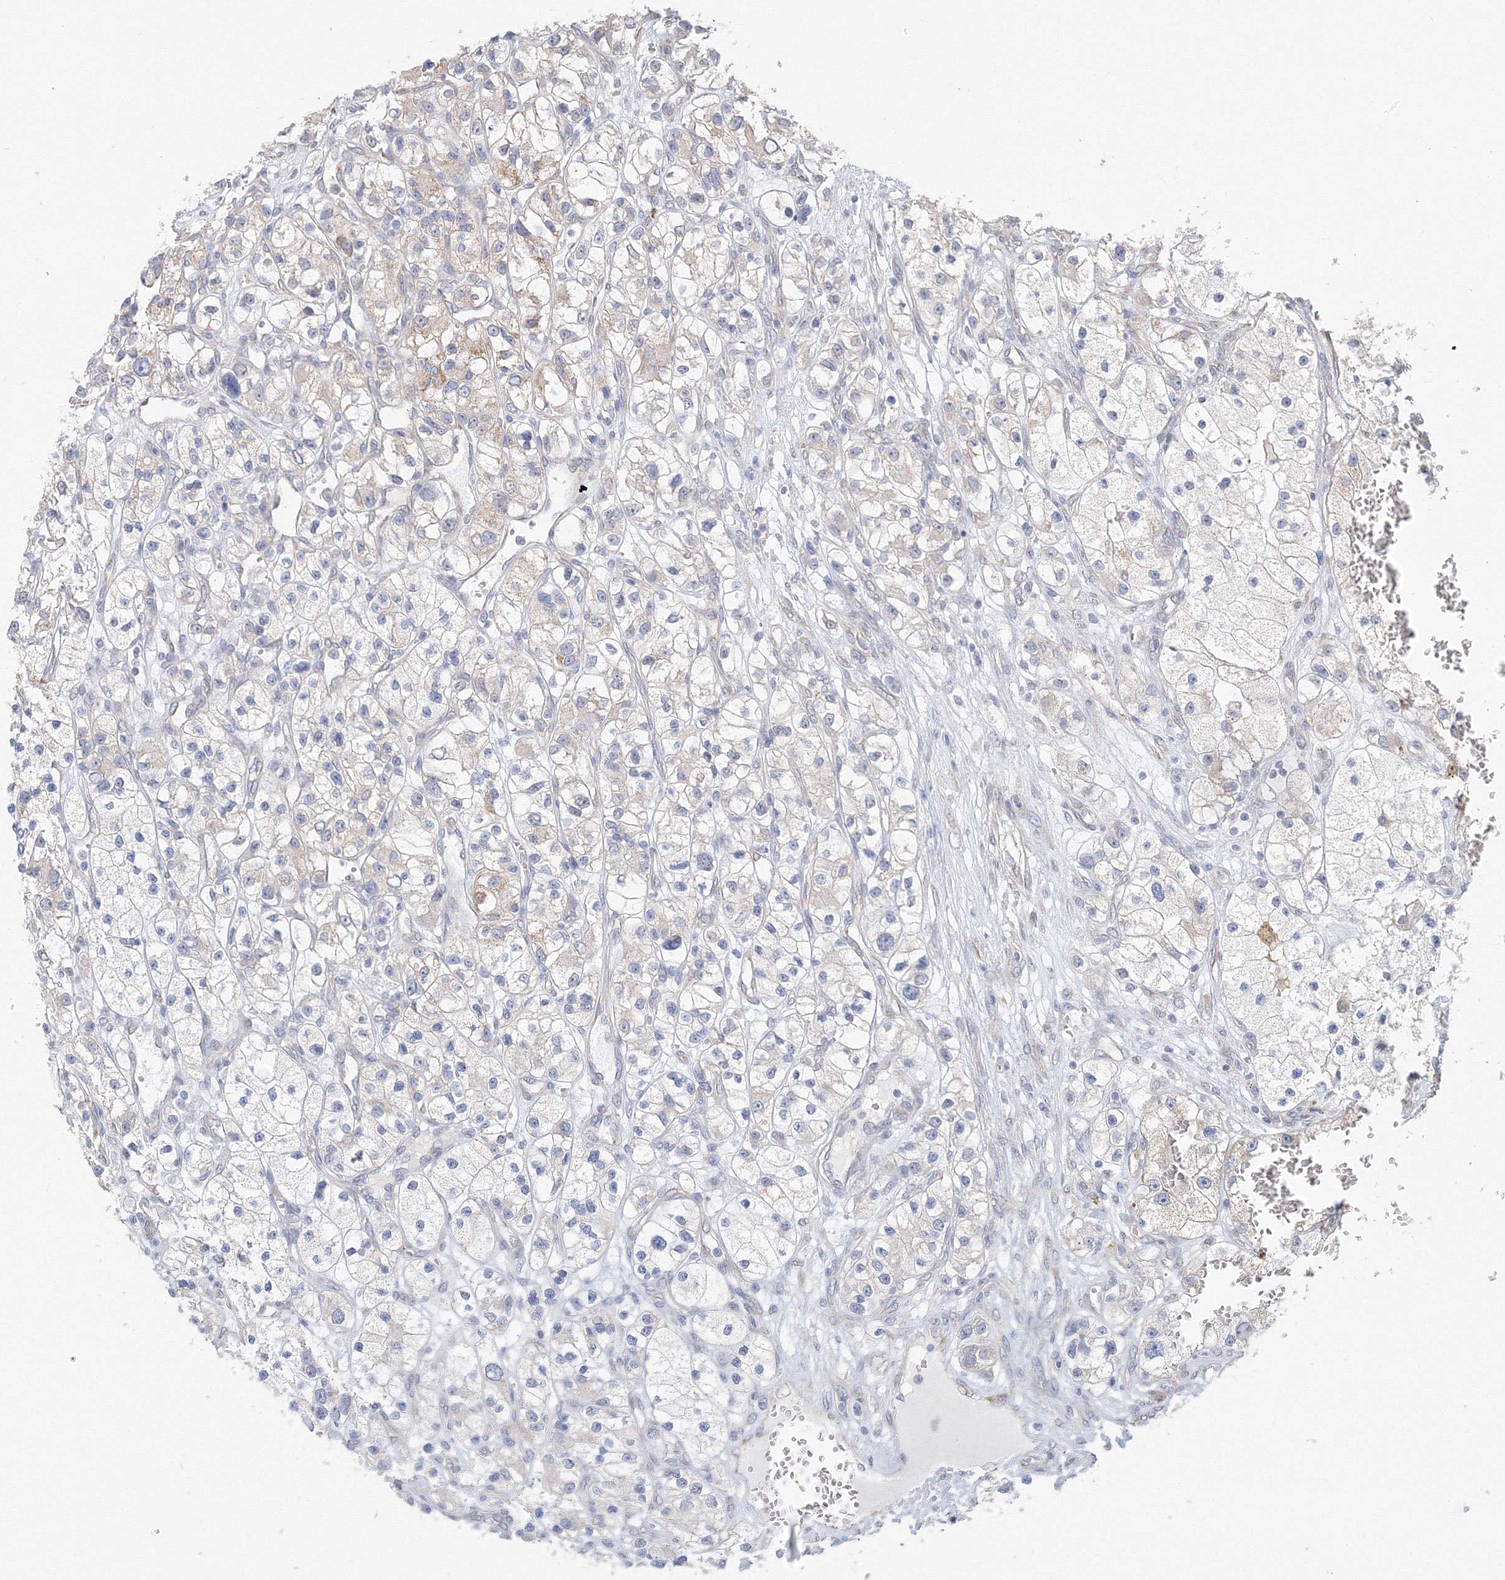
{"staining": {"intensity": "negative", "quantity": "none", "location": "none"}, "tissue": "renal cancer", "cell_type": "Tumor cells", "image_type": "cancer", "snomed": [{"axis": "morphology", "description": "Adenocarcinoma, NOS"}, {"axis": "topography", "description": "Kidney"}], "caption": "A high-resolution image shows immunohistochemistry staining of adenocarcinoma (renal), which reveals no significant positivity in tumor cells.", "gene": "DHRS12", "patient": {"sex": "female", "age": 57}}